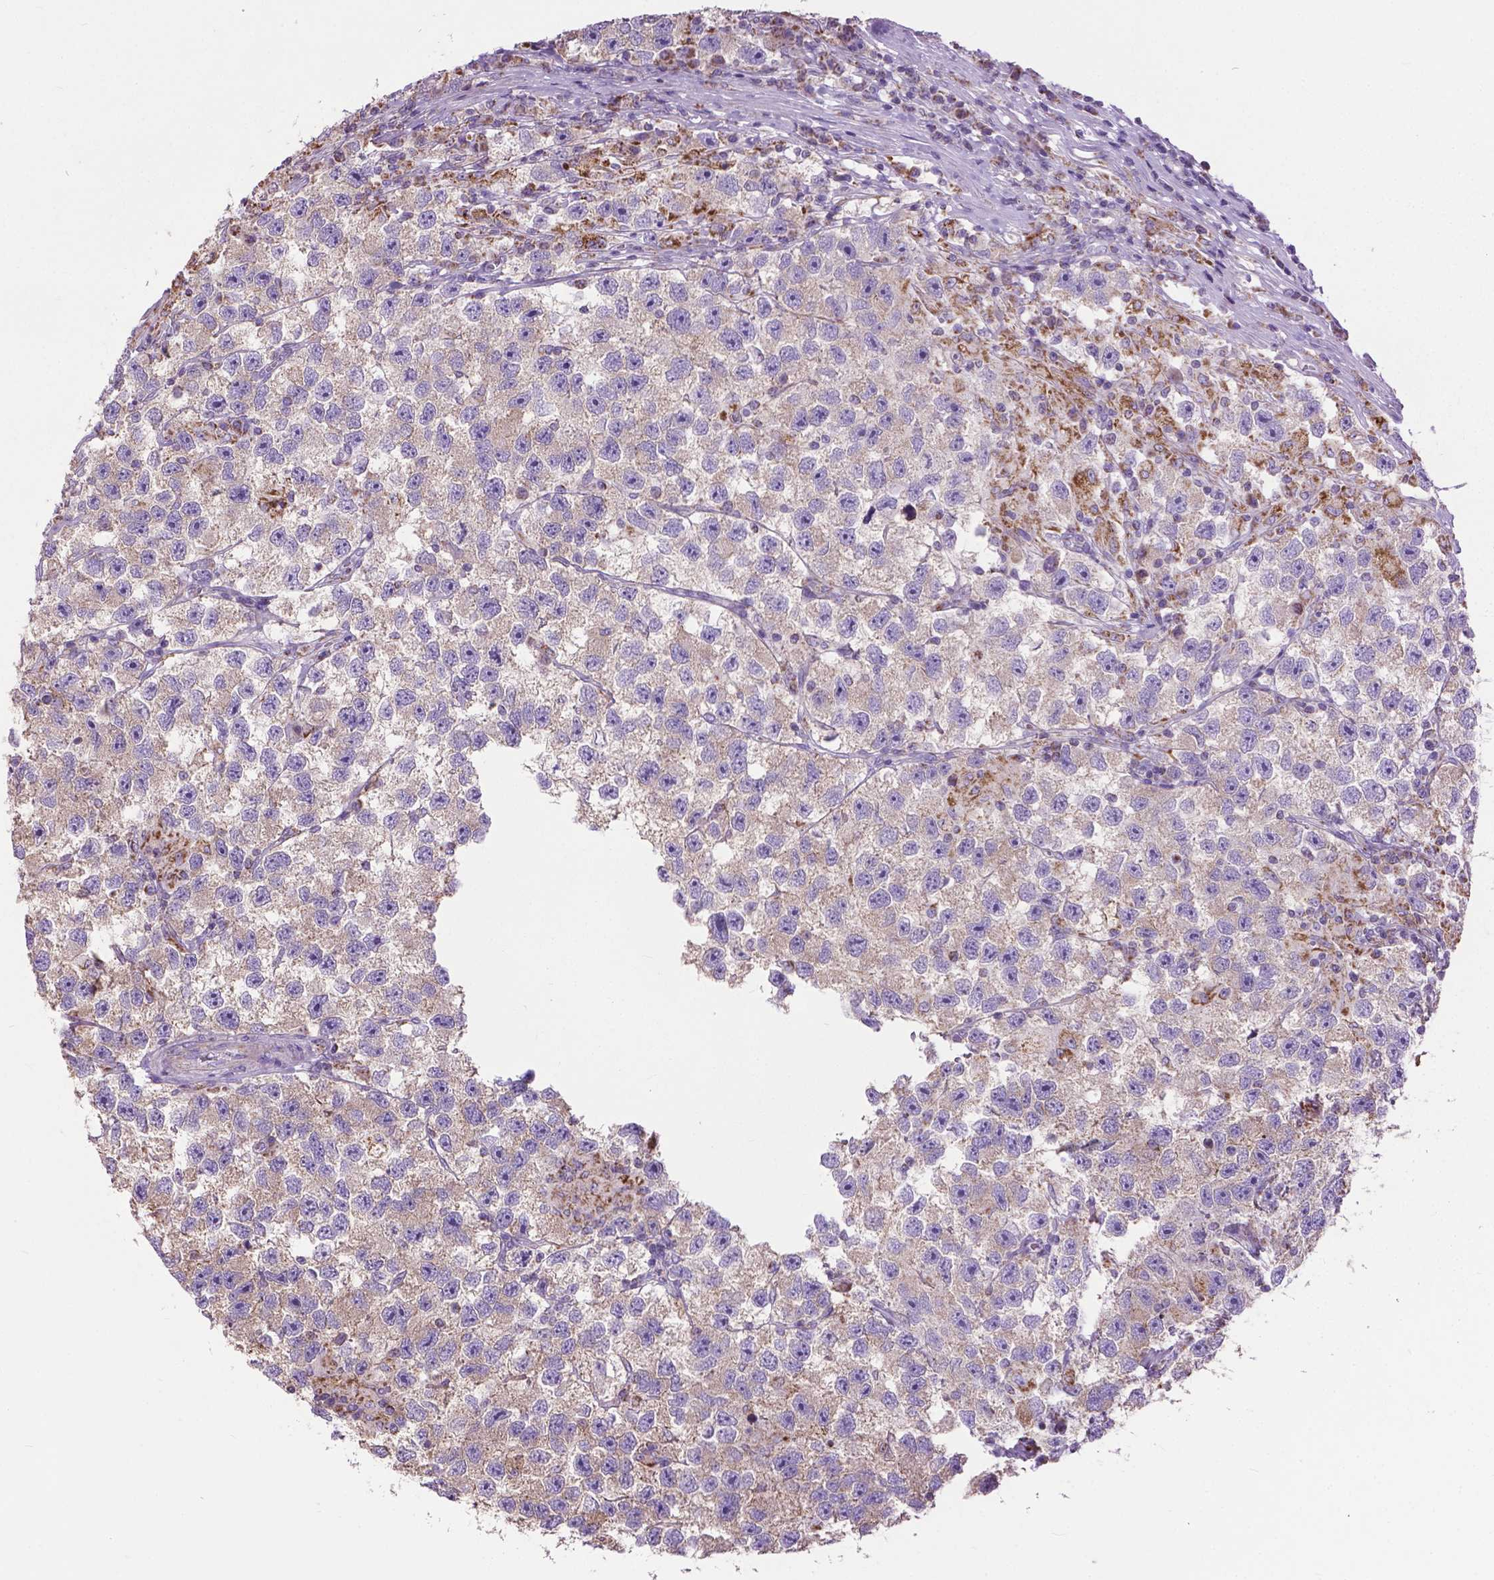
{"staining": {"intensity": "weak", "quantity": "<25%", "location": "cytoplasmic/membranous"}, "tissue": "testis cancer", "cell_type": "Tumor cells", "image_type": "cancer", "snomed": [{"axis": "morphology", "description": "Seminoma, NOS"}, {"axis": "topography", "description": "Testis"}], "caption": "IHC histopathology image of neoplastic tissue: testis cancer stained with DAB displays no significant protein positivity in tumor cells. Nuclei are stained in blue.", "gene": "VDAC1", "patient": {"sex": "male", "age": 26}}